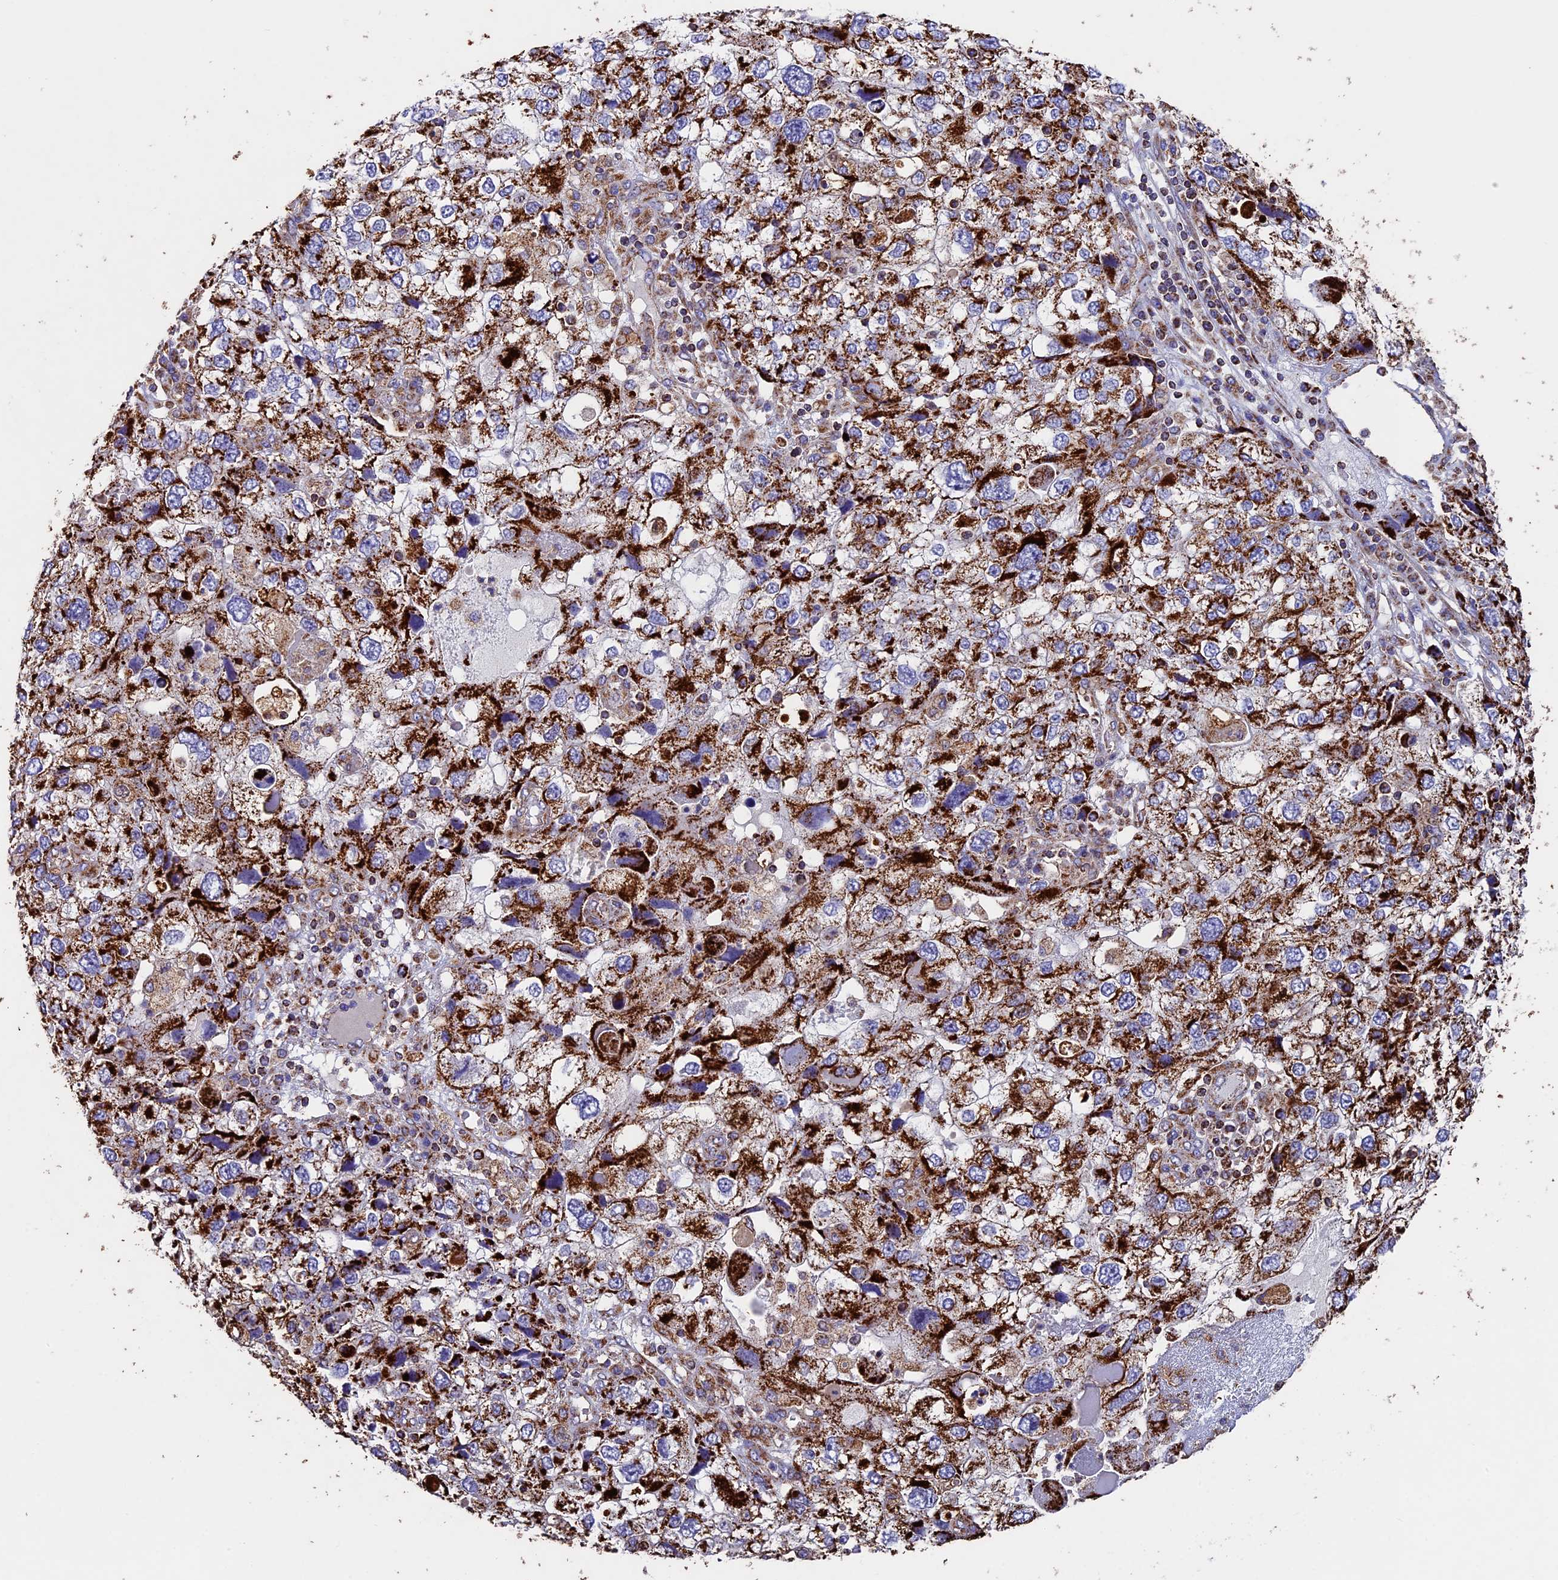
{"staining": {"intensity": "strong", "quantity": ">75%", "location": "cytoplasmic/membranous"}, "tissue": "endometrial cancer", "cell_type": "Tumor cells", "image_type": "cancer", "snomed": [{"axis": "morphology", "description": "Adenocarcinoma, NOS"}, {"axis": "topography", "description": "Endometrium"}], "caption": "IHC (DAB (3,3'-diaminobenzidine)) staining of human endometrial cancer reveals strong cytoplasmic/membranous protein staining in about >75% of tumor cells.", "gene": "ADAT1", "patient": {"sex": "female", "age": 49}}